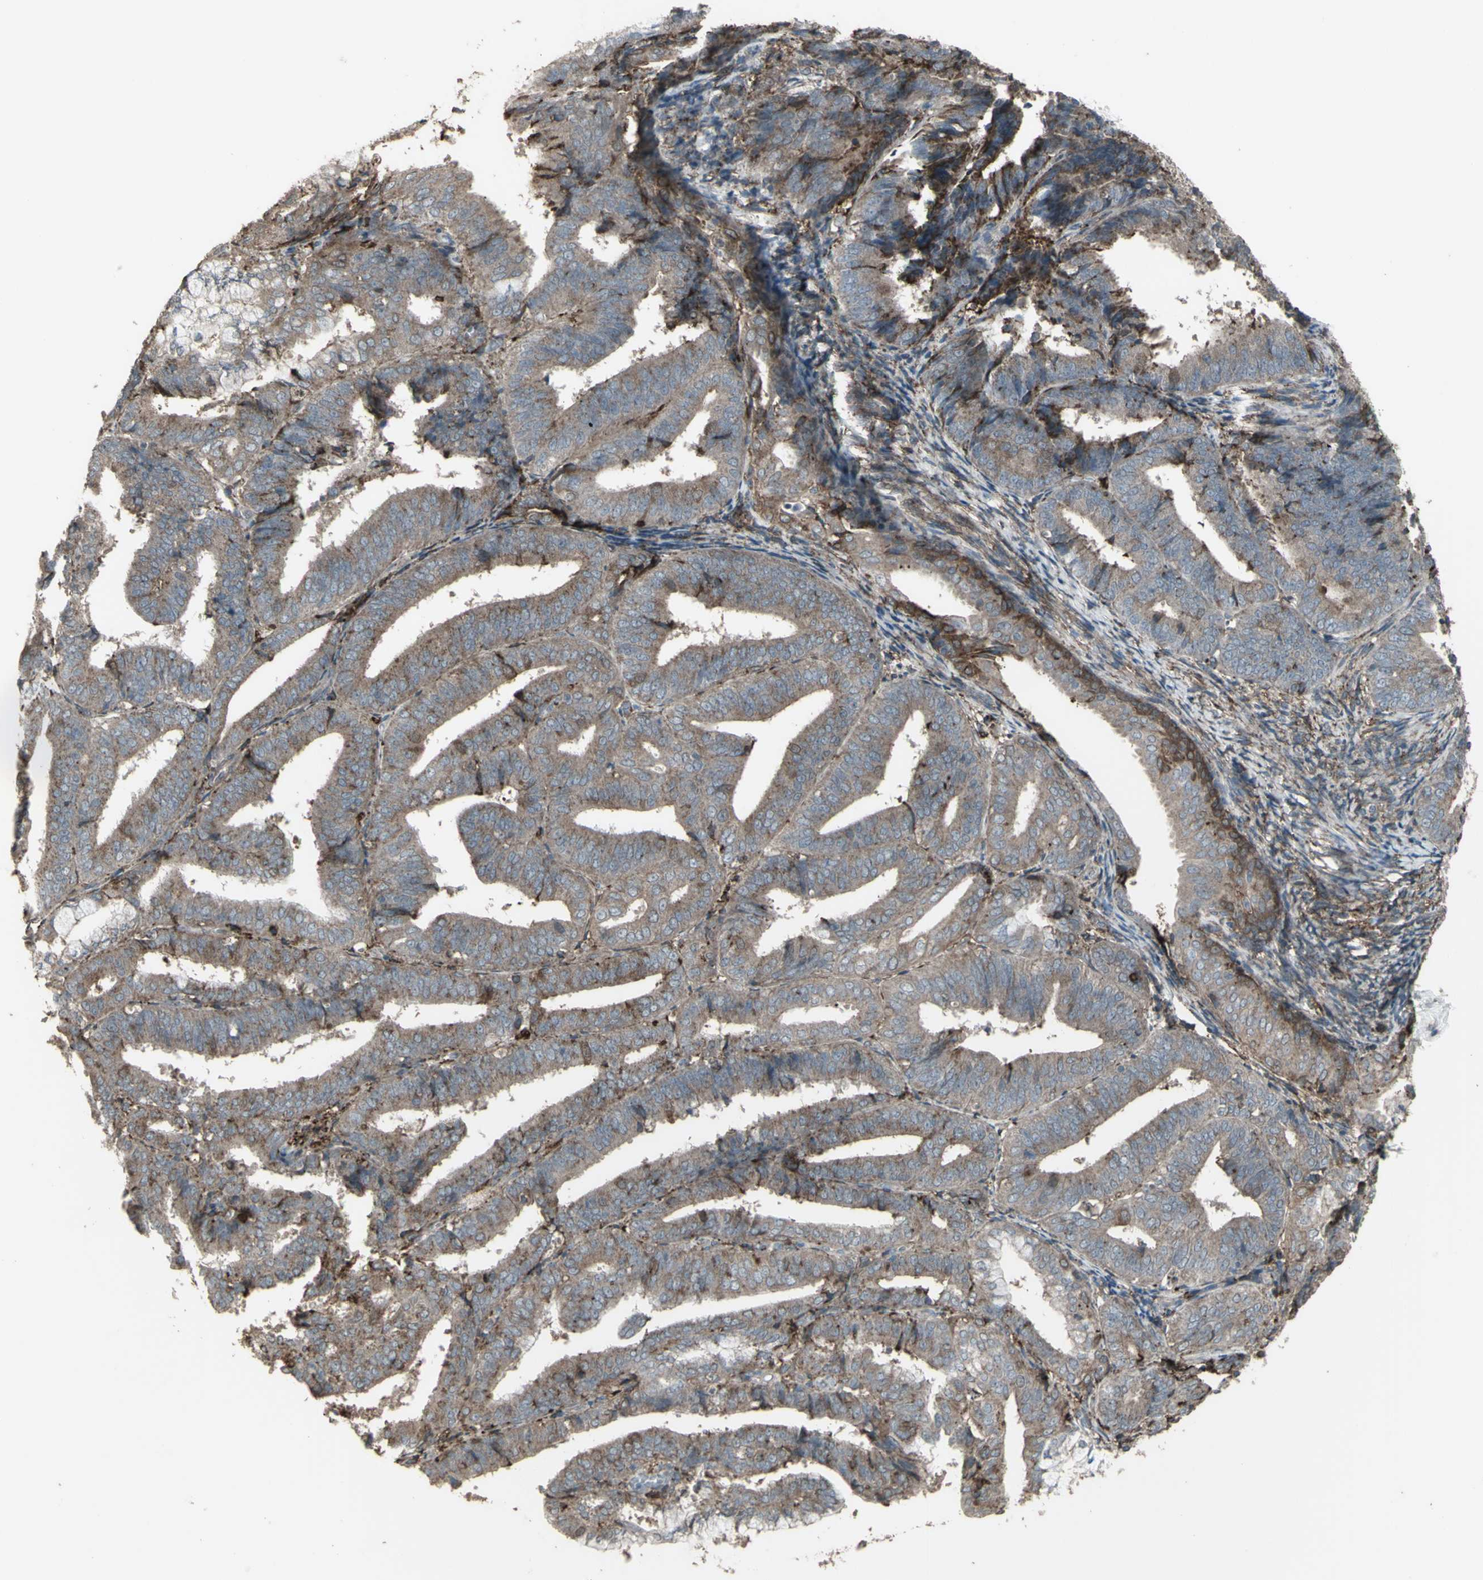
{"staining": {"intensity": "weak", "quantity": ">75%", "location": "cytoplasmic/membranous"}, "tissue": "endometrial cancer", "cell_type": "Tumor cells", "image_type": "cancer", "snomed": [{"axis": "morphology", "description": "Adenocarcinoma, NOS"}, {"axis": "topography", "description": "Endometrium"}], "caption": "Endometrial cancer (adenocarcinoma) was stained to show a protein in brown. There is low levels of weak cytoplasmic/membranous expression in about >75% of tumor cells.", "gene": "SMO", "patient": {"sex": "female", "age": 63}}